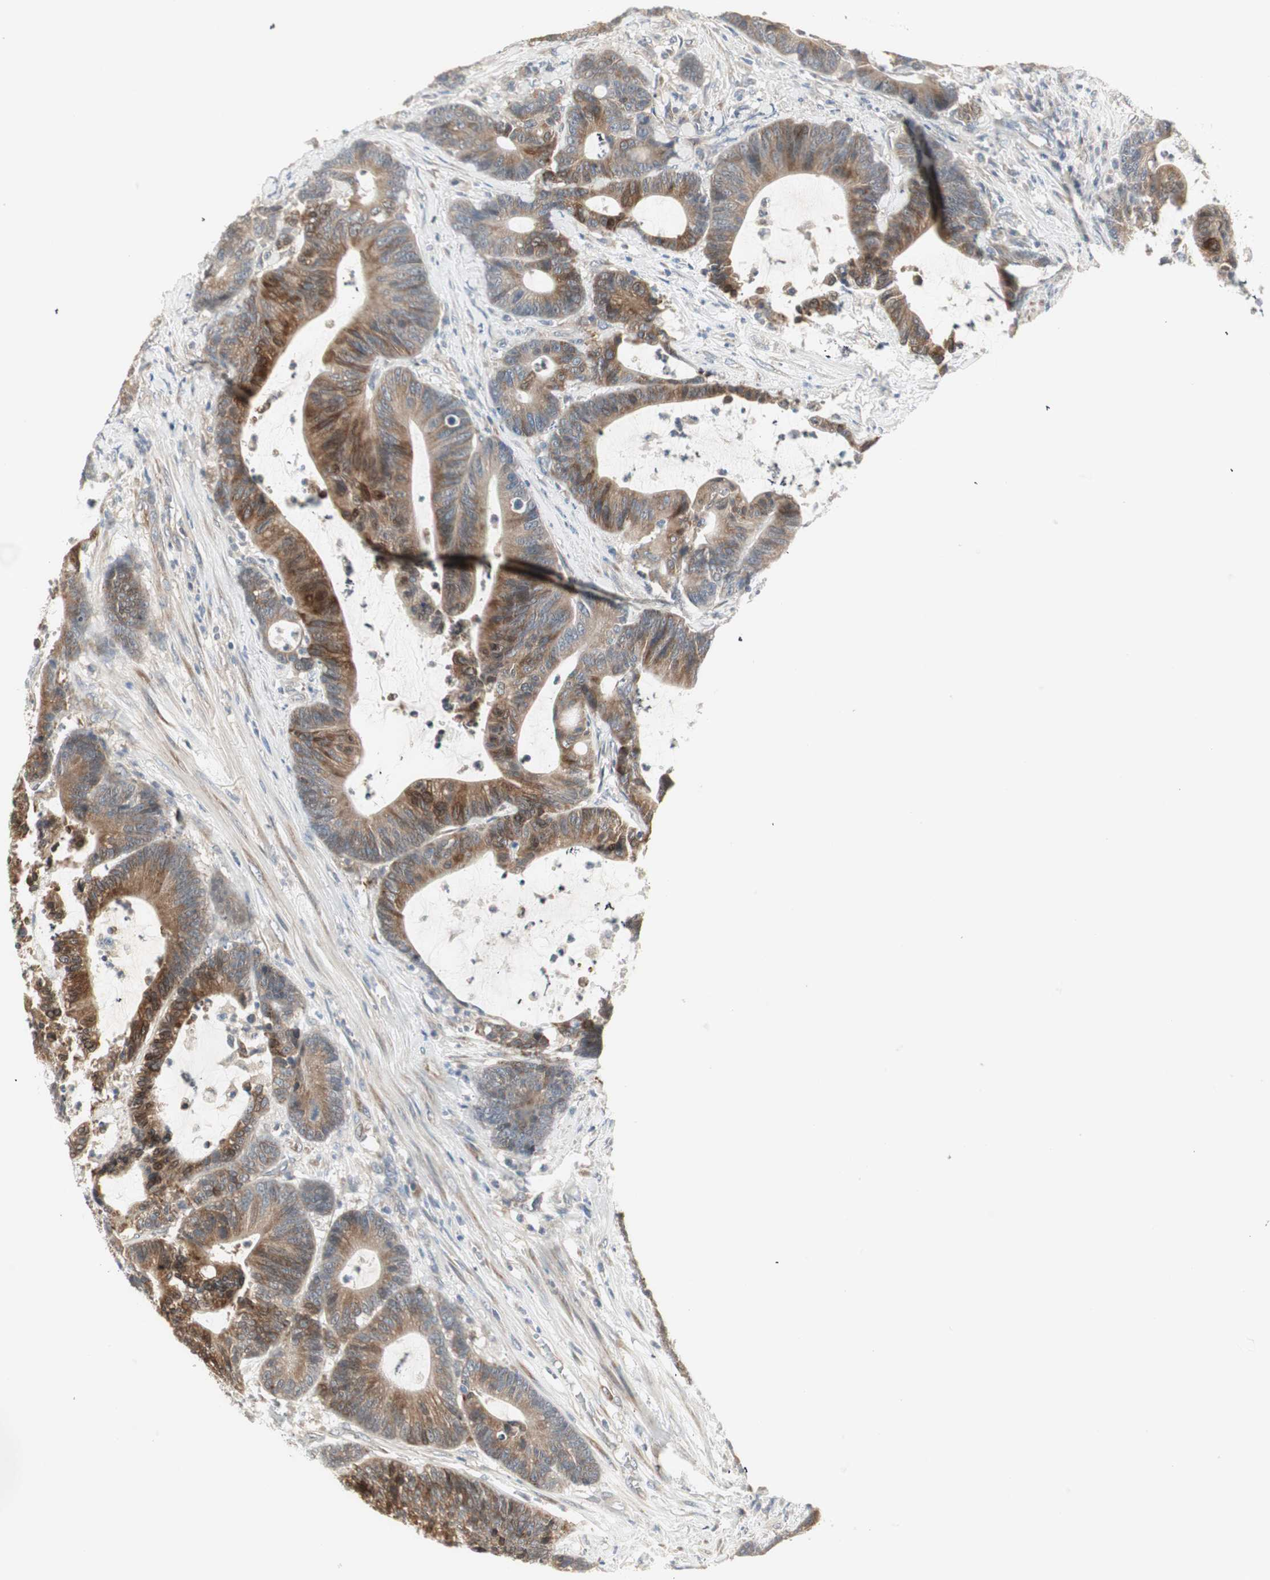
{"staining": {"intensity": "moderate", "quantity": ">75%", "location": "cytoplasmic/membranous"}, "tissue": "colorectal cancer", "cell_type": "Tumor cells", "image_type": "cancer", "snomed": [{"axis": "morphology", "description": "Adenocarcinoma, NOS"}, {"axis": "topography", "description": "Colon"}], "caption": "The image displays staining of colorectal cancer, revealing moderate cytoplasmic/membranous protein expression (brown color) within tumor cells.", "gene": "ZFP36", "patient": {"sex": "female", "age": 84}}